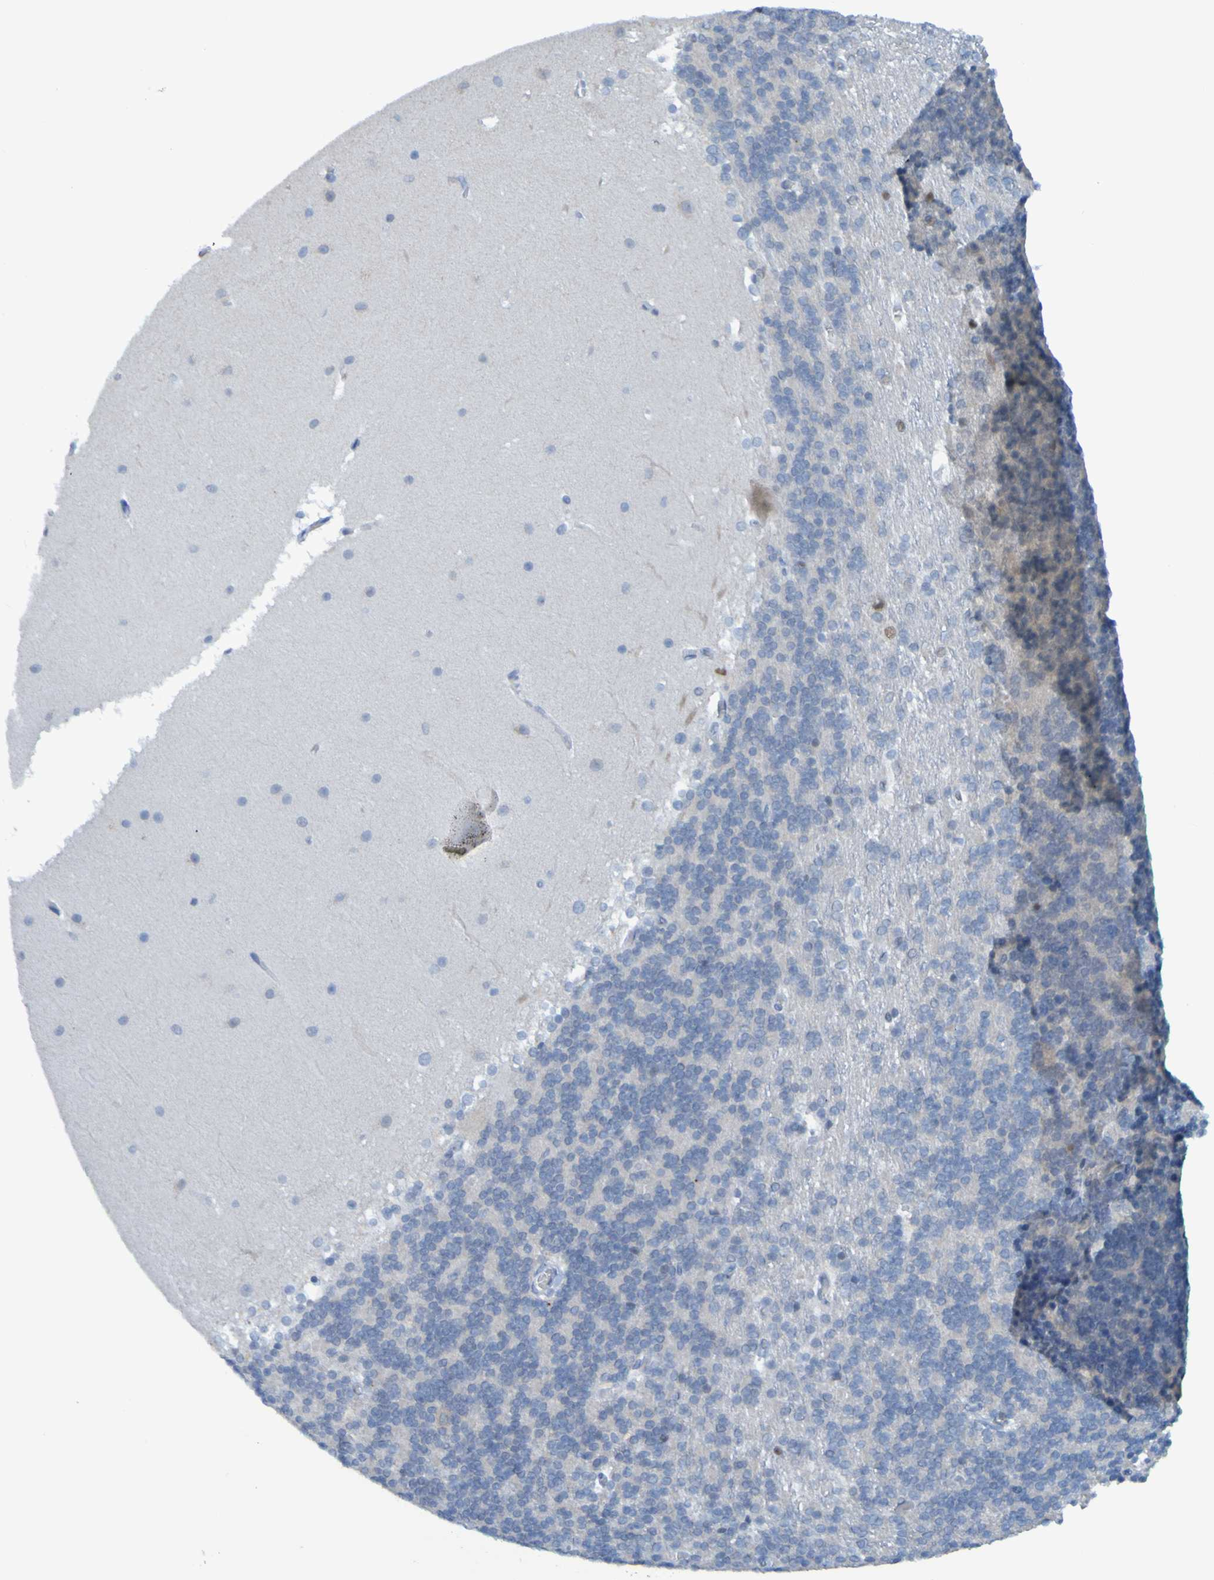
{"staining": {"intensity": "negative", "quantity": "none", "location": "none"}, "tissue": "cerebellum", "cell_type": "Cells in granular layer", "image_type": "normal", "snomed": [{"axis": "morphology", "description": "Normal tissue, NOS"}, {"axis": "topography", "description": "Cerebellum"}], "caption": "Cells in granular layer show no significant protein staining in benign cerebellum. (DAB IHC with hematoxylin counter stain).", "gene": "USP36", "patient": {"sex": "female", "age": 19}}